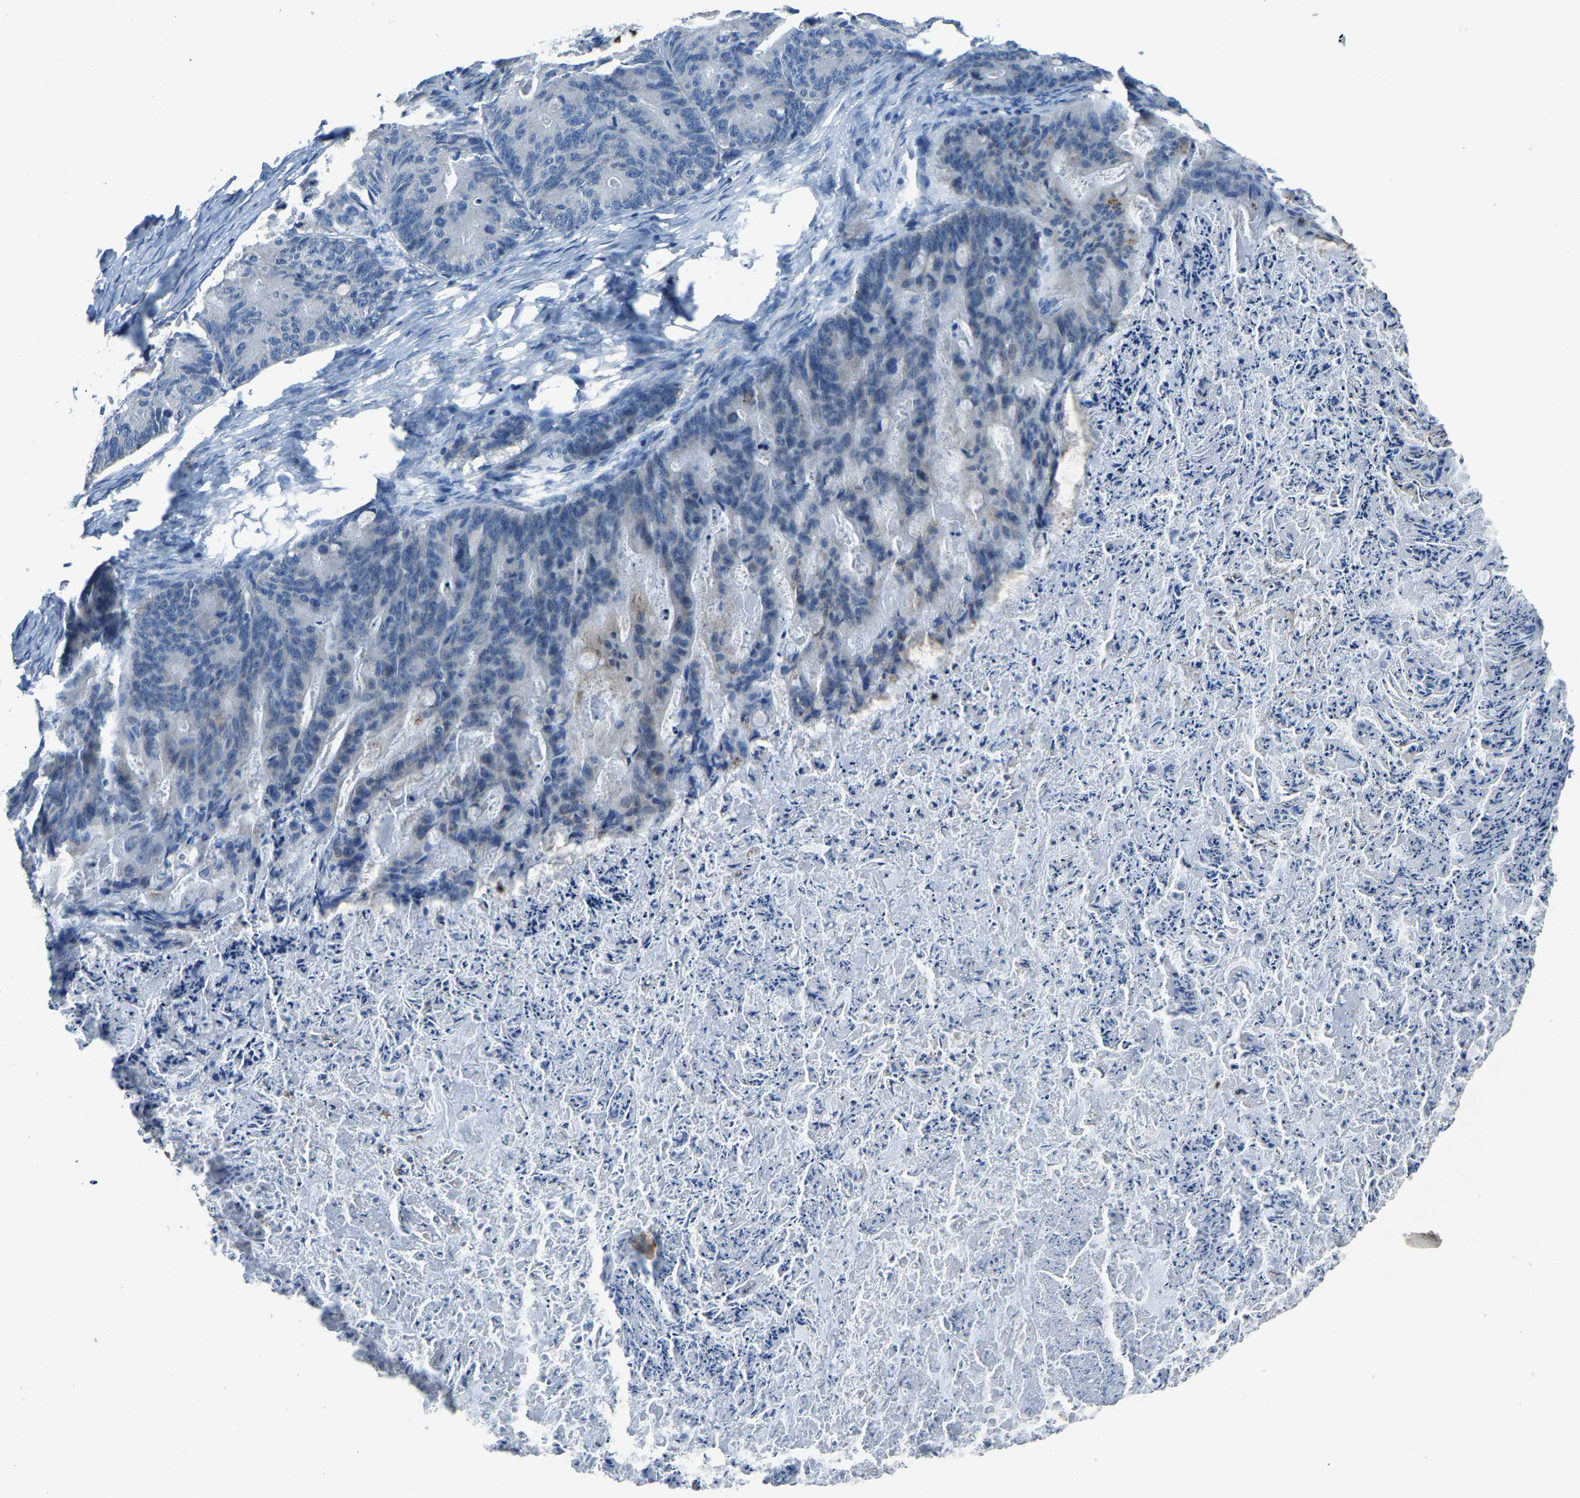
{"staining": {"intensity": "negative", "quantity": "none", "location": "none"}, "tissue": "ovarian cancer", "cell_type": "Tumor cells", "image_type": "cancer", "snomed": [{"axis": "morphology", "description": "Cystadenocarcinoma, mucinous, NOS"}, {"axis": "topography", "description": "Ovary"}], "caption": "High power microscopy photomicrograph of an IHC photomicrograph of ovarian mucinous cystadenocarcinoma, revealing no significant positivity in tumor cells.", "gene": "ADAM2", "patient": {"sex": "female", "age": 36}}